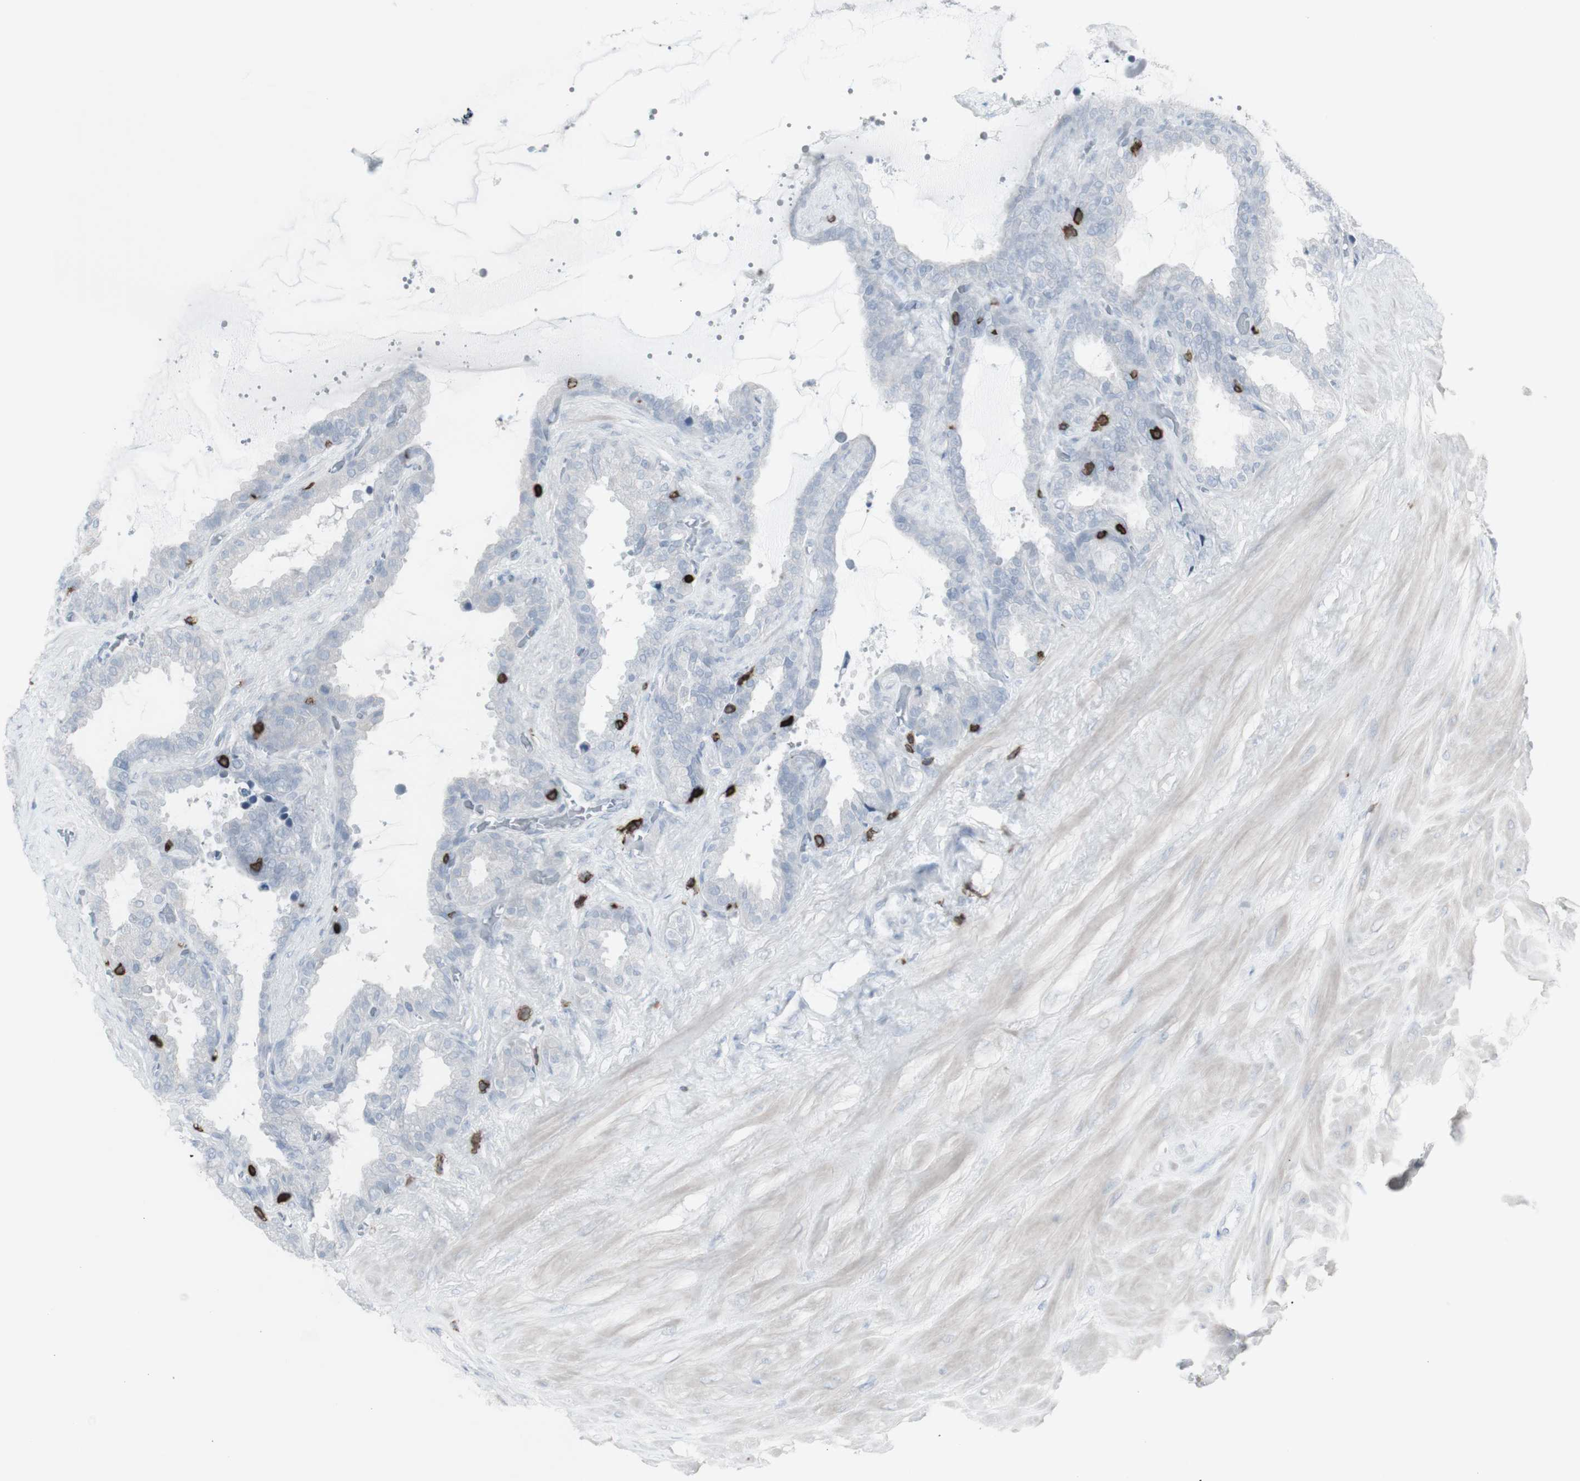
{"staining": {"intensity": "negative", "quantity": "none", "location": "none"}, "tissue": "seminal vesicle", "cell_type": "Glandular cells", "image_type": "normal", "snomed": [{"axis": "morphology", "description": "Normal tissue, NOS"}, {"axis": "topography", "description": "Seminal veicle"}], "caption": "Image shows no protein staining in glandular cells of normal seminal vesicle. The staining was performed using DAB (3,3'-diaminobenzidine) to visualize the protein expression in brown, while the nuclei were stained in blue with hematoxylin (Magnification: 20x).", "gene": "CD247", "patient": {"sex": "male", "age": 46}}